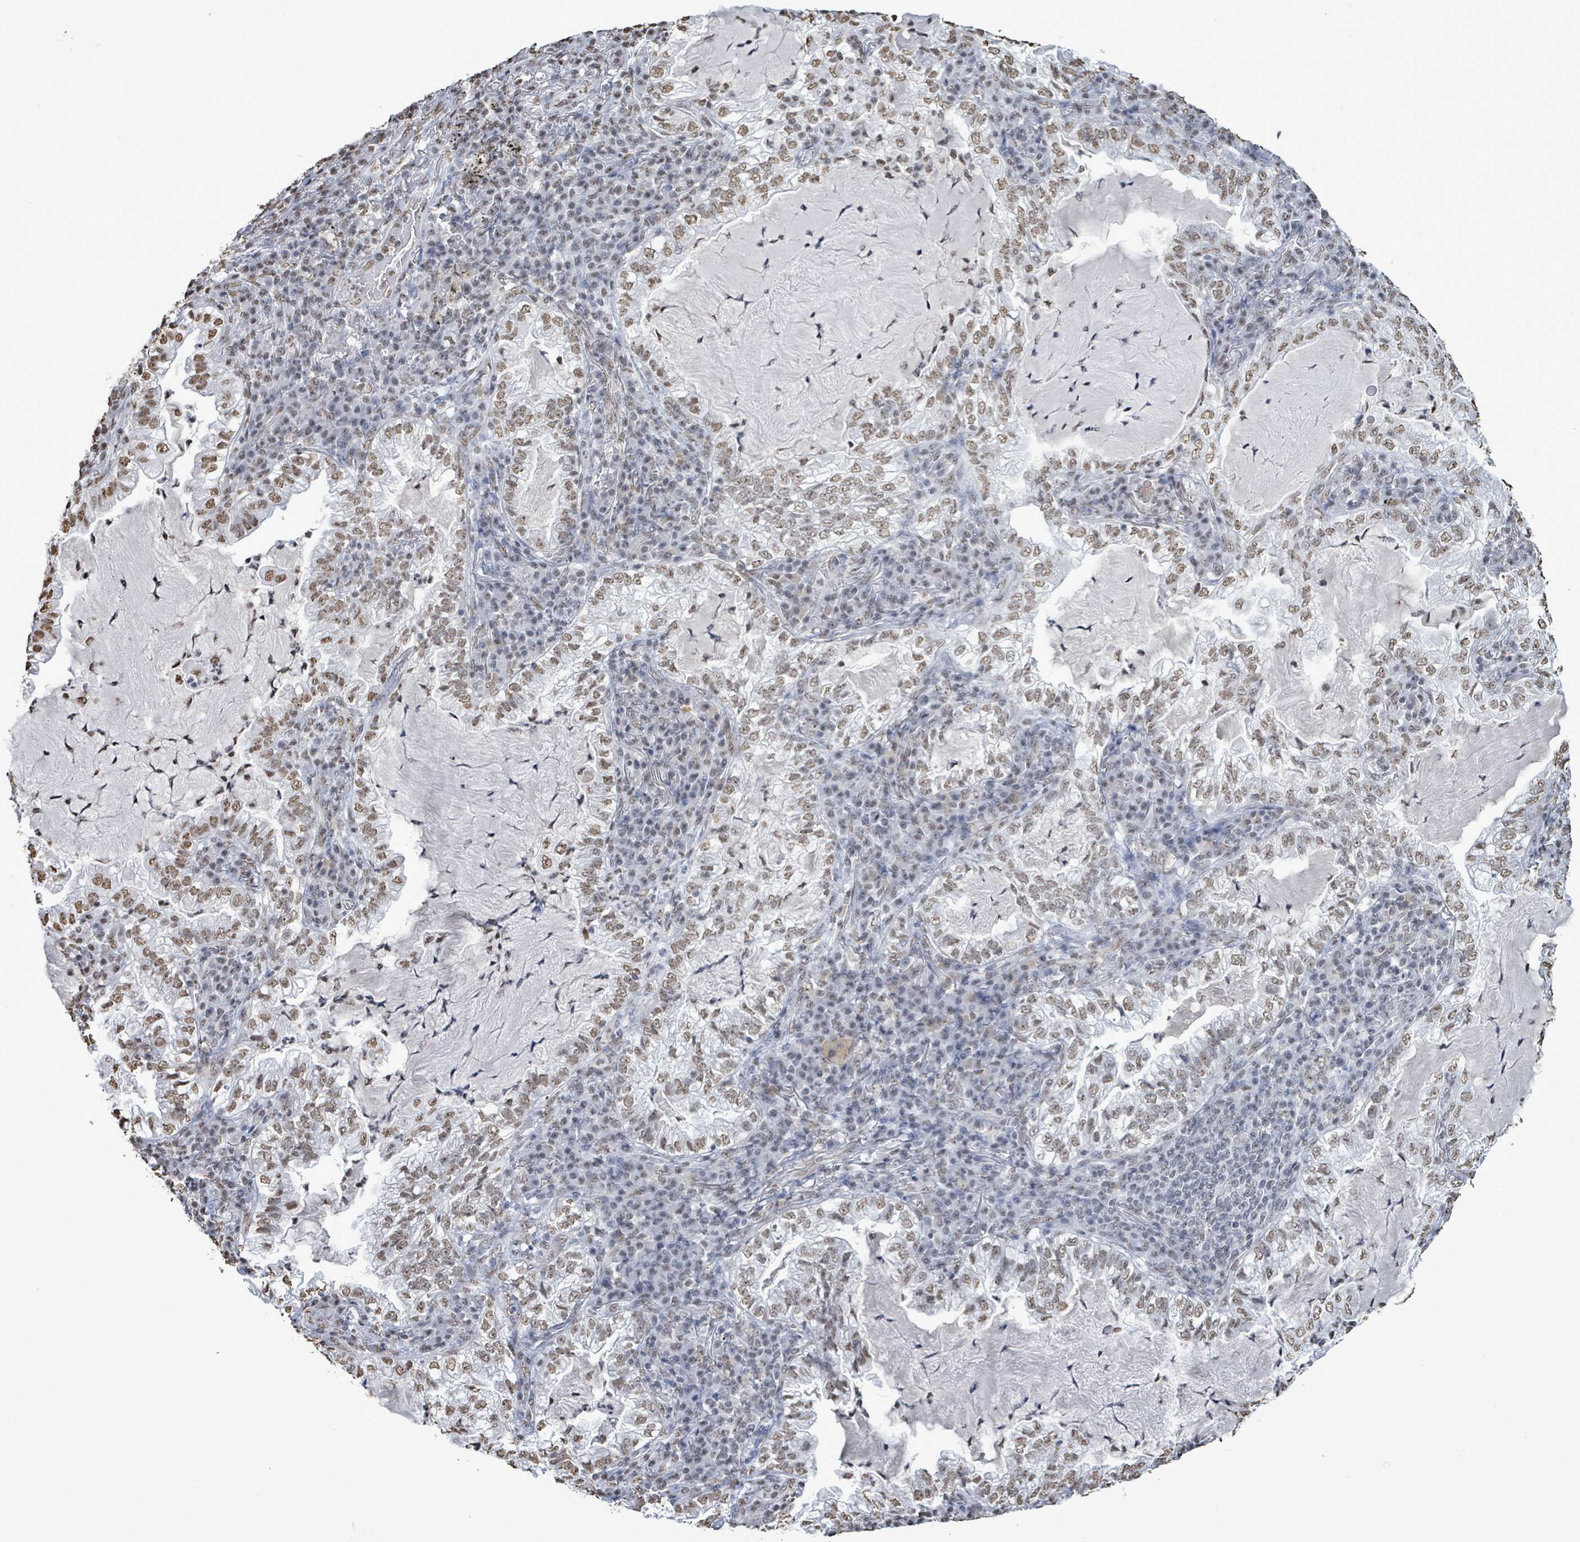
{"staining": {"intensity": "weak", "quantity": ">75%", "location": "nuclear"}, "tissue": "lung cancer", "cell_type": "Tumor cells", "image_type": "cancer", "snomed": [{"axis": "morphology", "description": "Adenocarcinoma, NOS"}, {"axis": "topography", "description": "Lung"}], "caption": "Brown immunohistochemical staining in human lung adenocarcinoma exhibits weak nuclear staining in about >75% of tumor cells. The staining was performed using DAB (3,3'-diaminobenzidine), with brown indicating positive protein expression. Nuclei are stained blue with hematoxylin.", "gene": "SAMD14", "patient": {"sex": "female", "age": 73}}